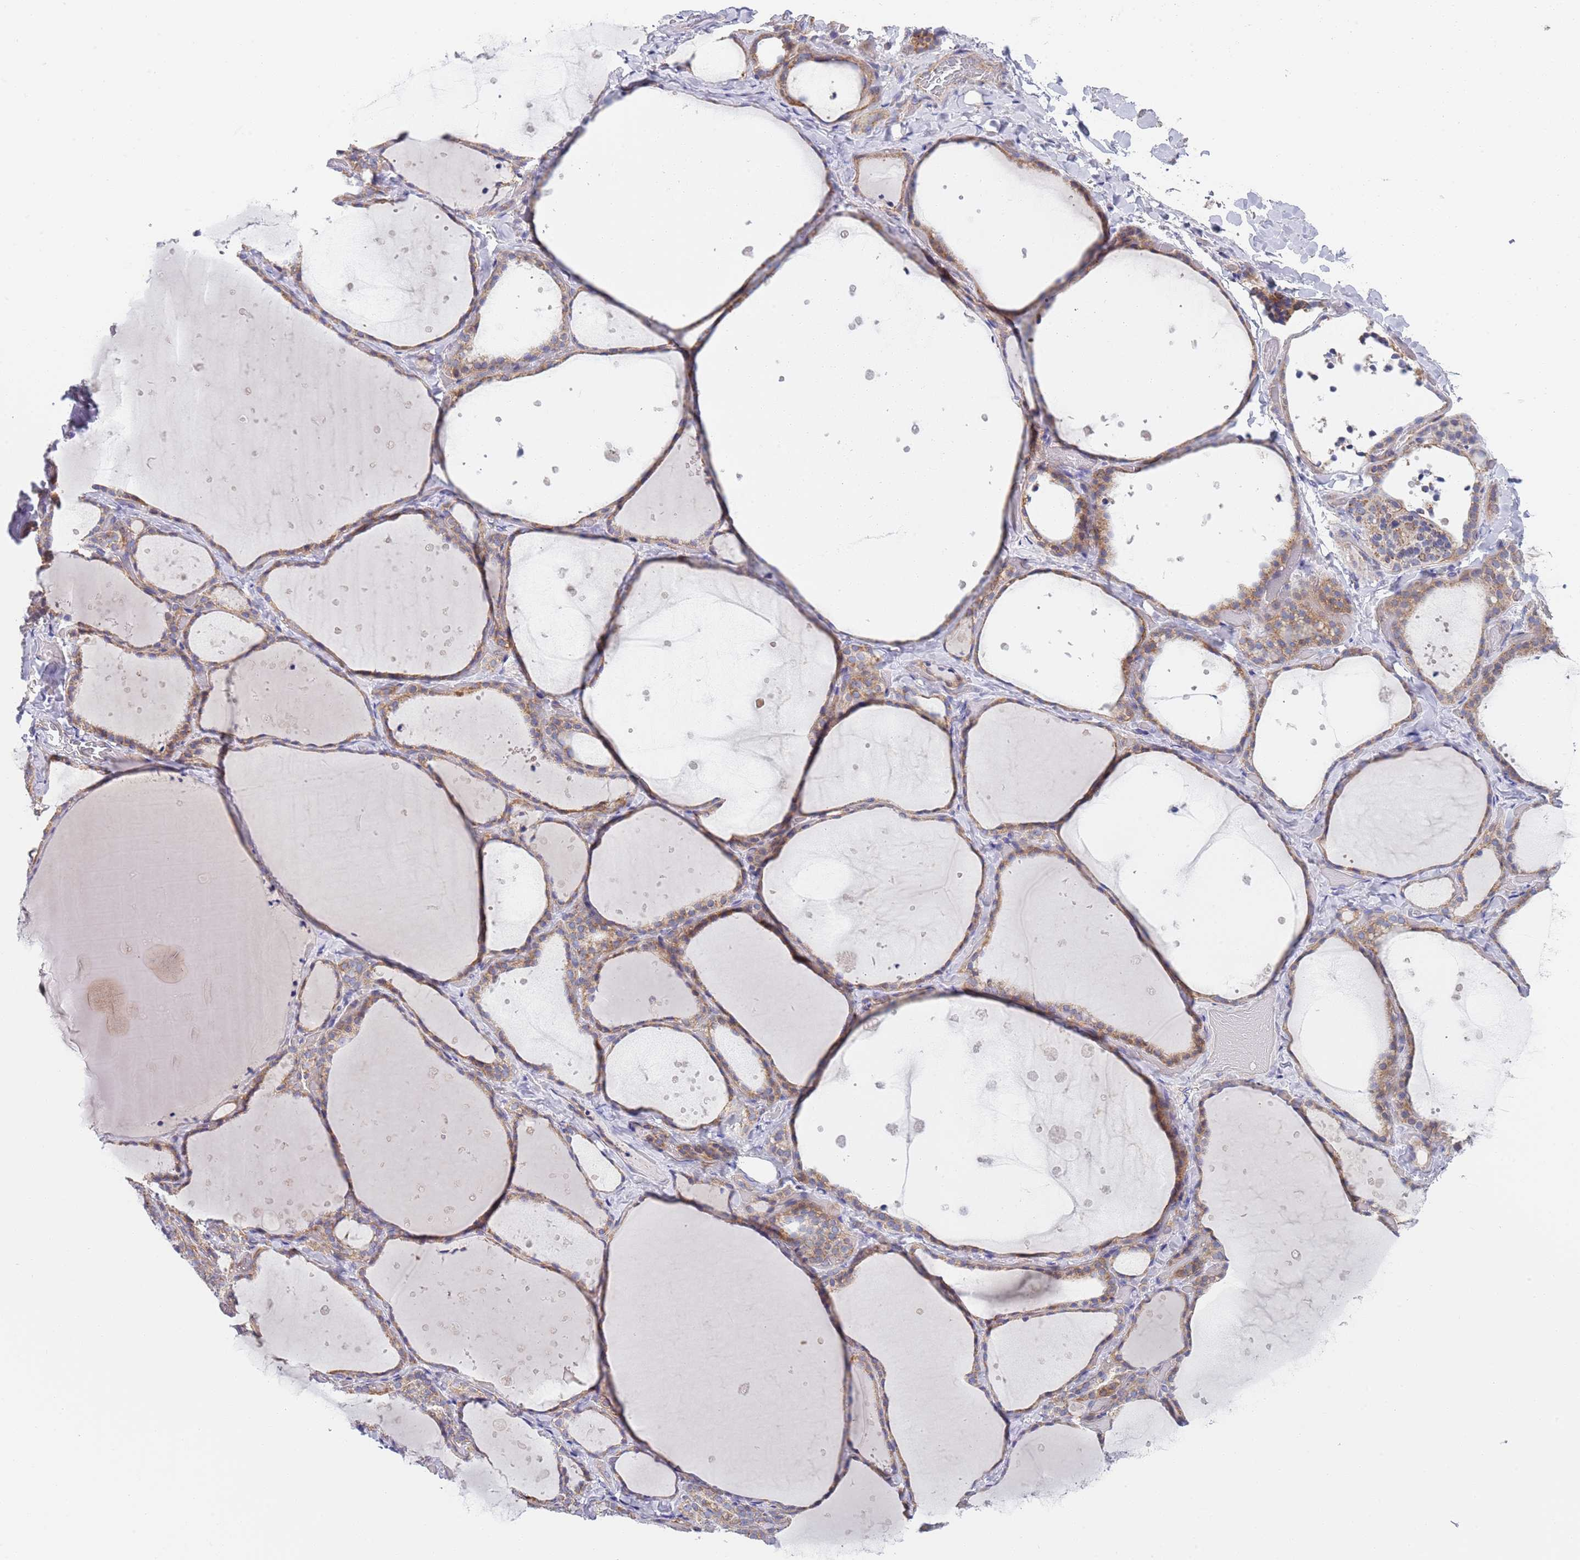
{"staining": {"intensity": "moderate", "quantity": ">75%", "location": "cytoplasmic/membranous"}, "tissue": "thyroid gland", "cell_type": "Glandular cells", "image_type": "normal", "snomed": [{"axis": "morphology", "description": "Normal tissue, NOS"}, {"axis": "topography", "description": "Thyroid gland"}], "caption": "Thyroid gland stained with immunohistochemistry (IHC) exhibits moderate cytoplasmic/membranous staining in about >75% of glandular cells.", "gene": "PWWP3A", "patient": {"sex": "female", "age": 44}}